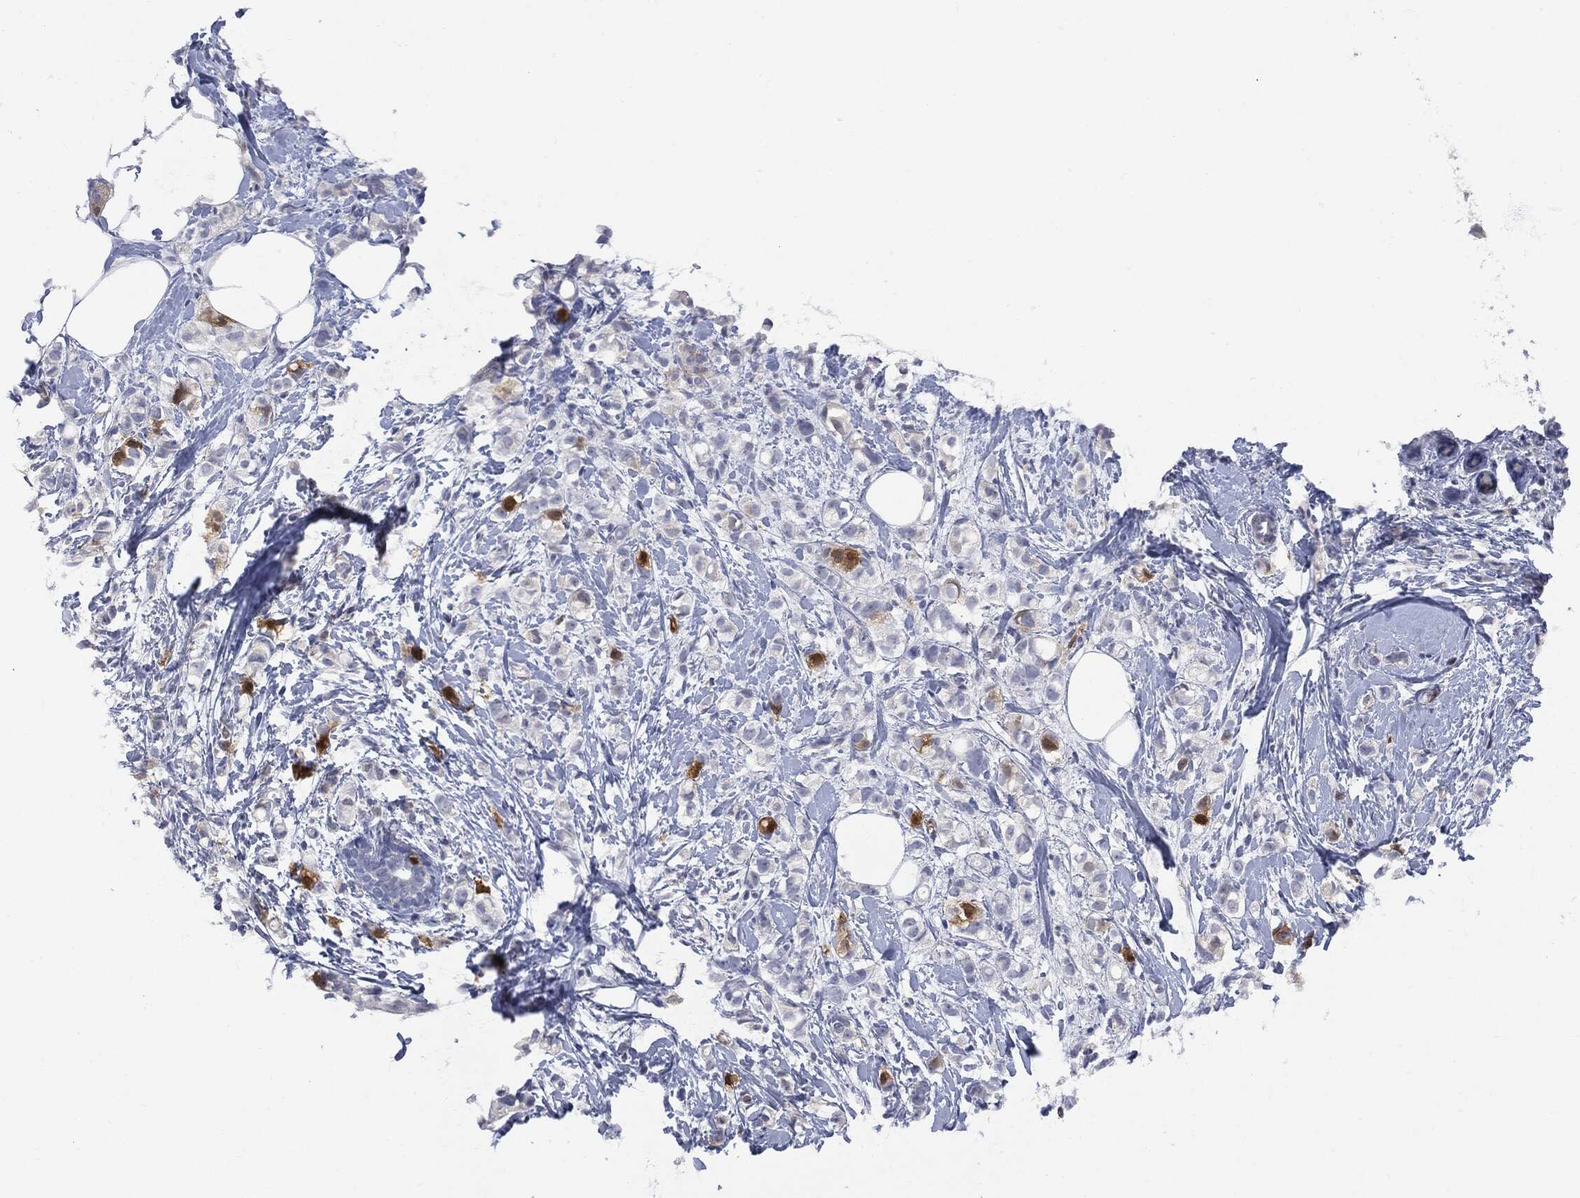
{"staining": {"intensity": "strong", "quantity": "<25%", "location": "cytoplasmic/membranous"}, "tissue": "breast cancer", "cell_type": "Tumor cells", "image_type": "cancer", "snomed": [{"axis": "morphology", "description": "Normal tissue, NOS"}, {"axis": "morphology", "description": "Duct carcinoma"}, {"axis": "topography", "description": "Breast"}], "caption": "Brown immunohistochemical staining in breast cancer exhibits strong cytoplasmic/membranous staining in approximately <25% of tumor cells. (DAB (3,3'-diaminobenzidine) = brown stain, brightfield microscopy at high magnification).", "gene": "UBE2C", "patient": {"sex": "female", "age": 44}}